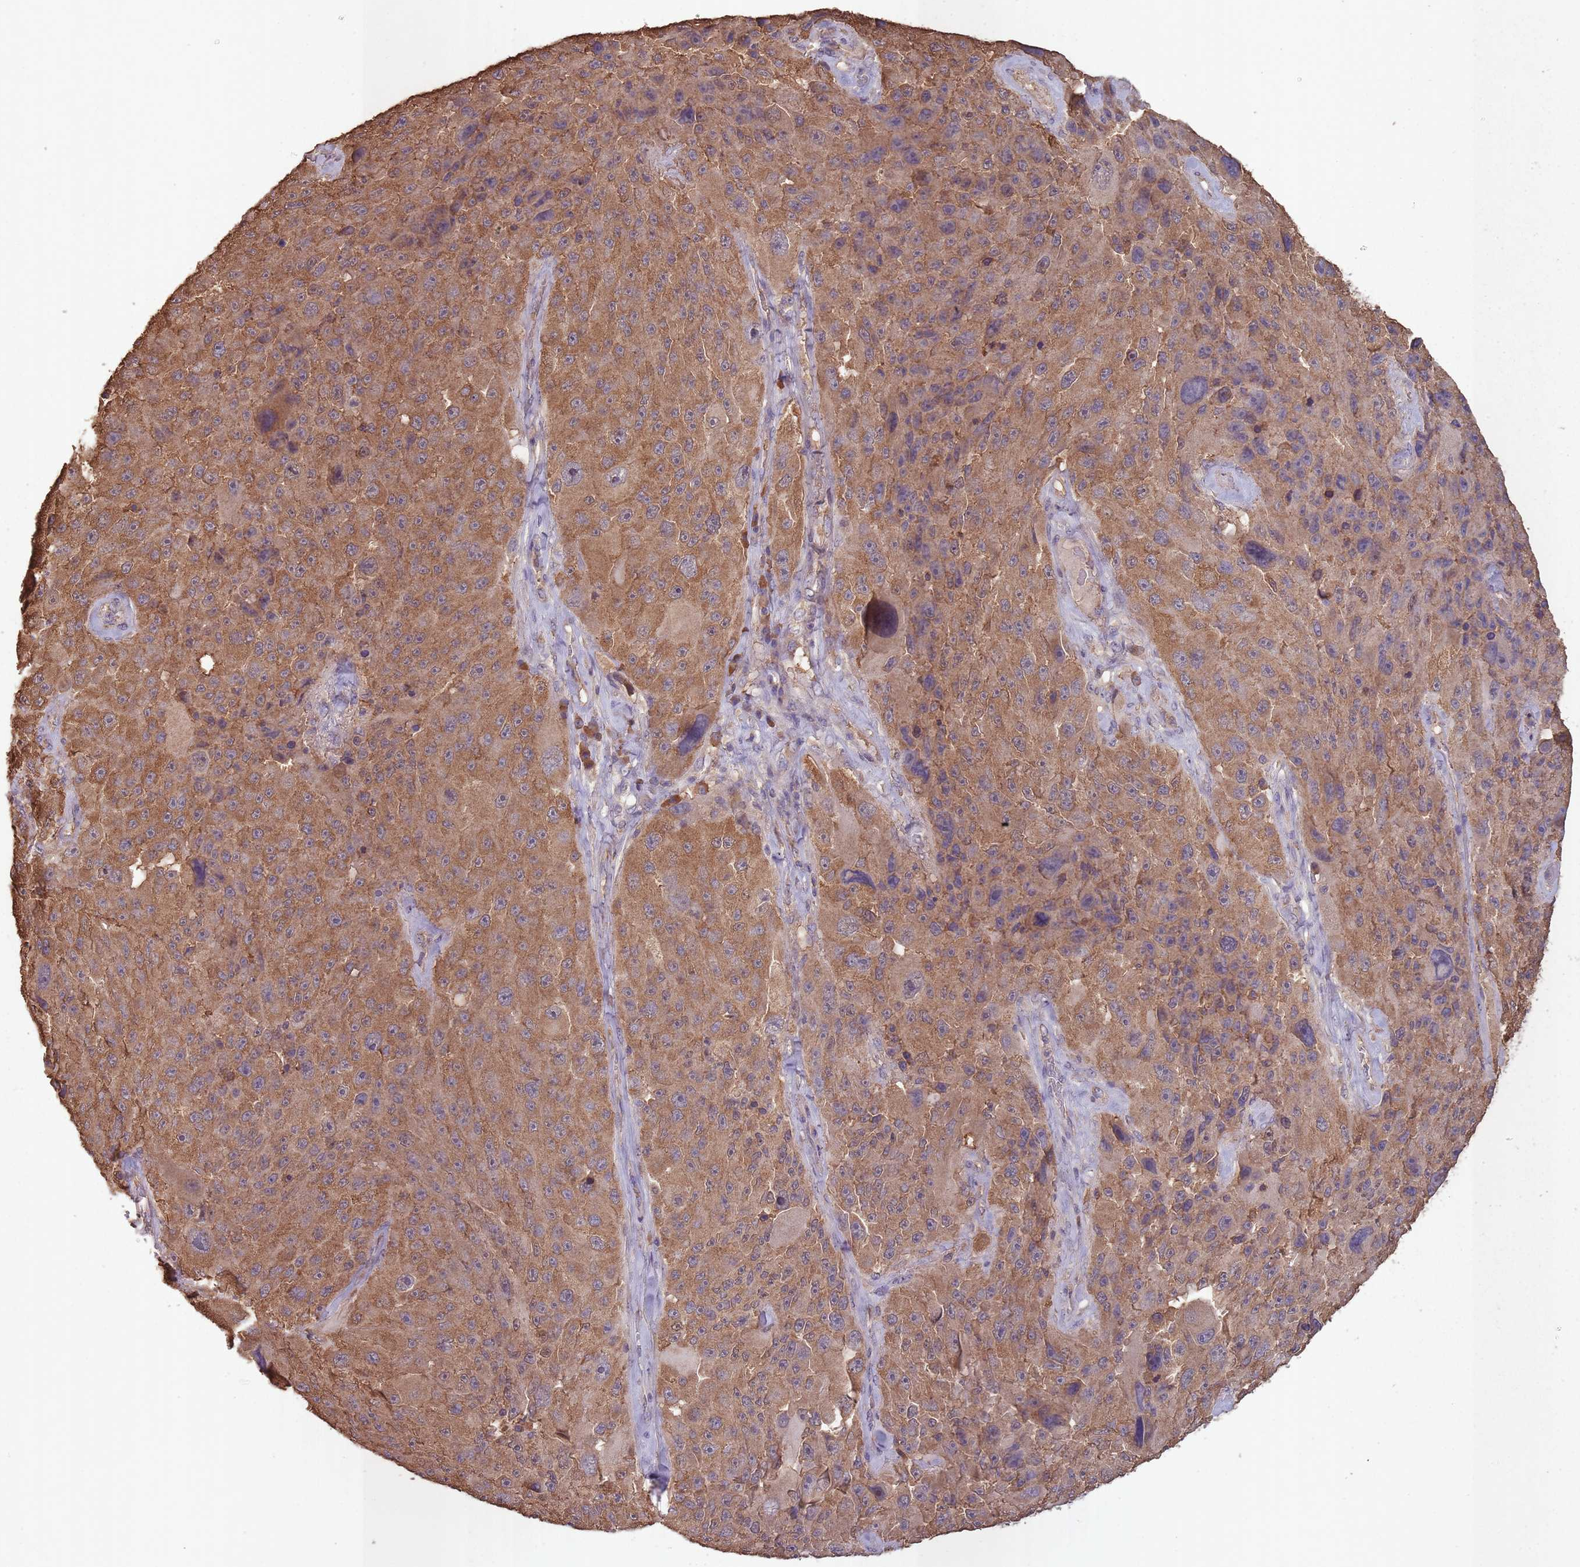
{"staining": {"intensity": "strong", "quantity": ">75%", "location": "cytoplasmic/membranous"}, "tissue": "melanoma", "cell_type": "Tumor cells", "image_type": "cancer", "snomed": [{"axis": "morphology", "description": "Malignant melanoma, Metastatic site"}, {"axis": "topography", "description": "Lymph node"}], "caption": "Protein expression analysis of human melanoma reveals strong cytoplasmic/membranous staining in approximately >75% of tumor cells. (brown staining indicates protein expression, while blue staining denotes nuclei).", "gene": "SANBR", "patient": {"sex": "male", "age": 62}}